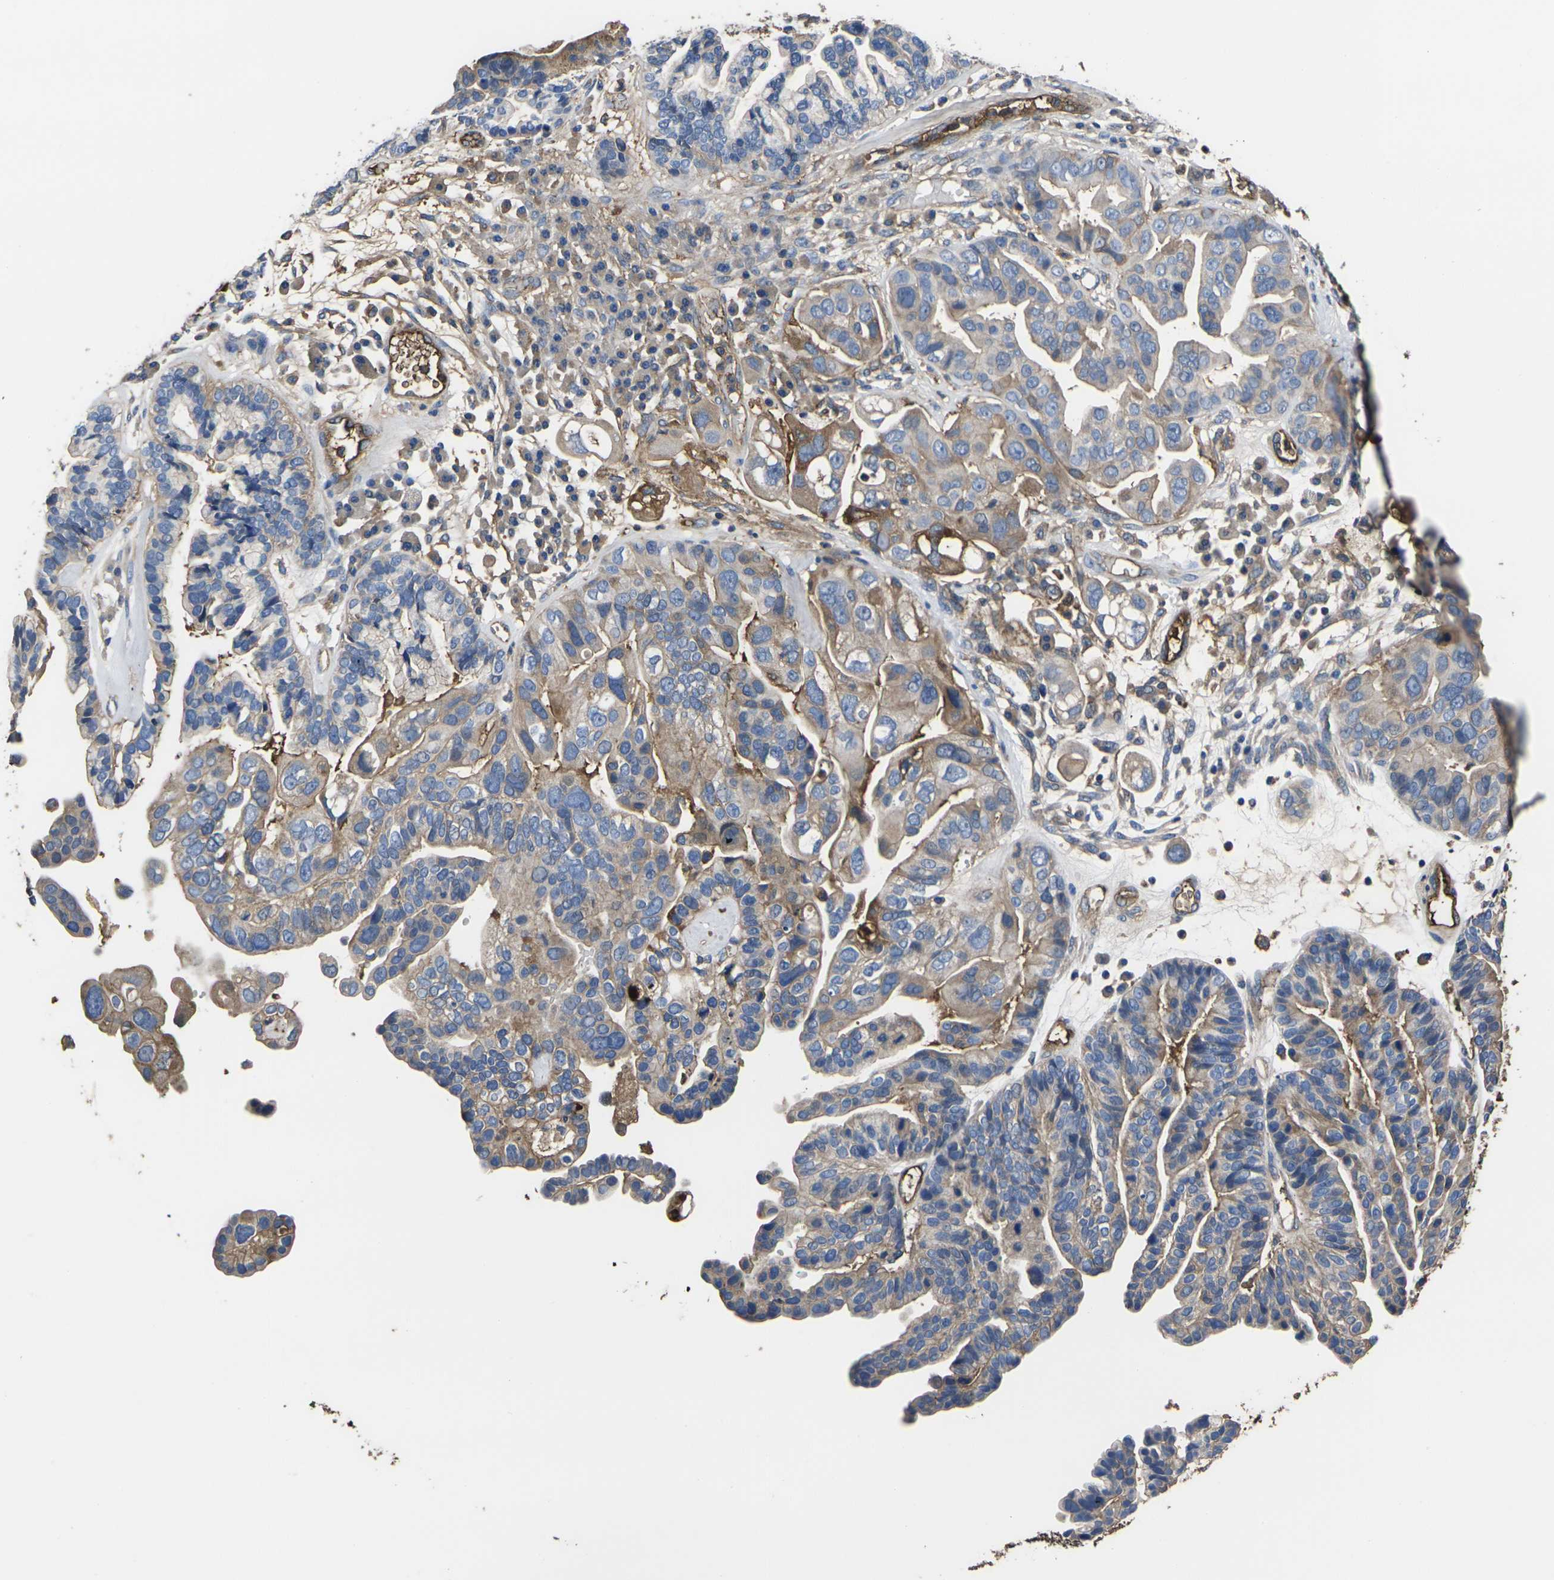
{"staining": {"intensity": "weak", "quantity": ">75%", "location": "cytoplasmic/membranous"}, "tissue": "ovarian cancer", "cell_type": "Tumor cells", "image_type": "cancer", "snomed": [{"axis": "morphology", "description": "Cystadenocarcinoma, serous, NOS"}, {"axis": "topography", "description": "Ovary"}], "caption": "Immunohistochemistry (IHC) histopathology image of serous cystadenocarcinoma (ovarian) stained for a protein (brown), which displays low levels of weak cytoplasmic/membranous positivity in approximately >75% of tumor cells.", "gene": "HSPG2", "patient": {"sex": "female", "age": 56}}